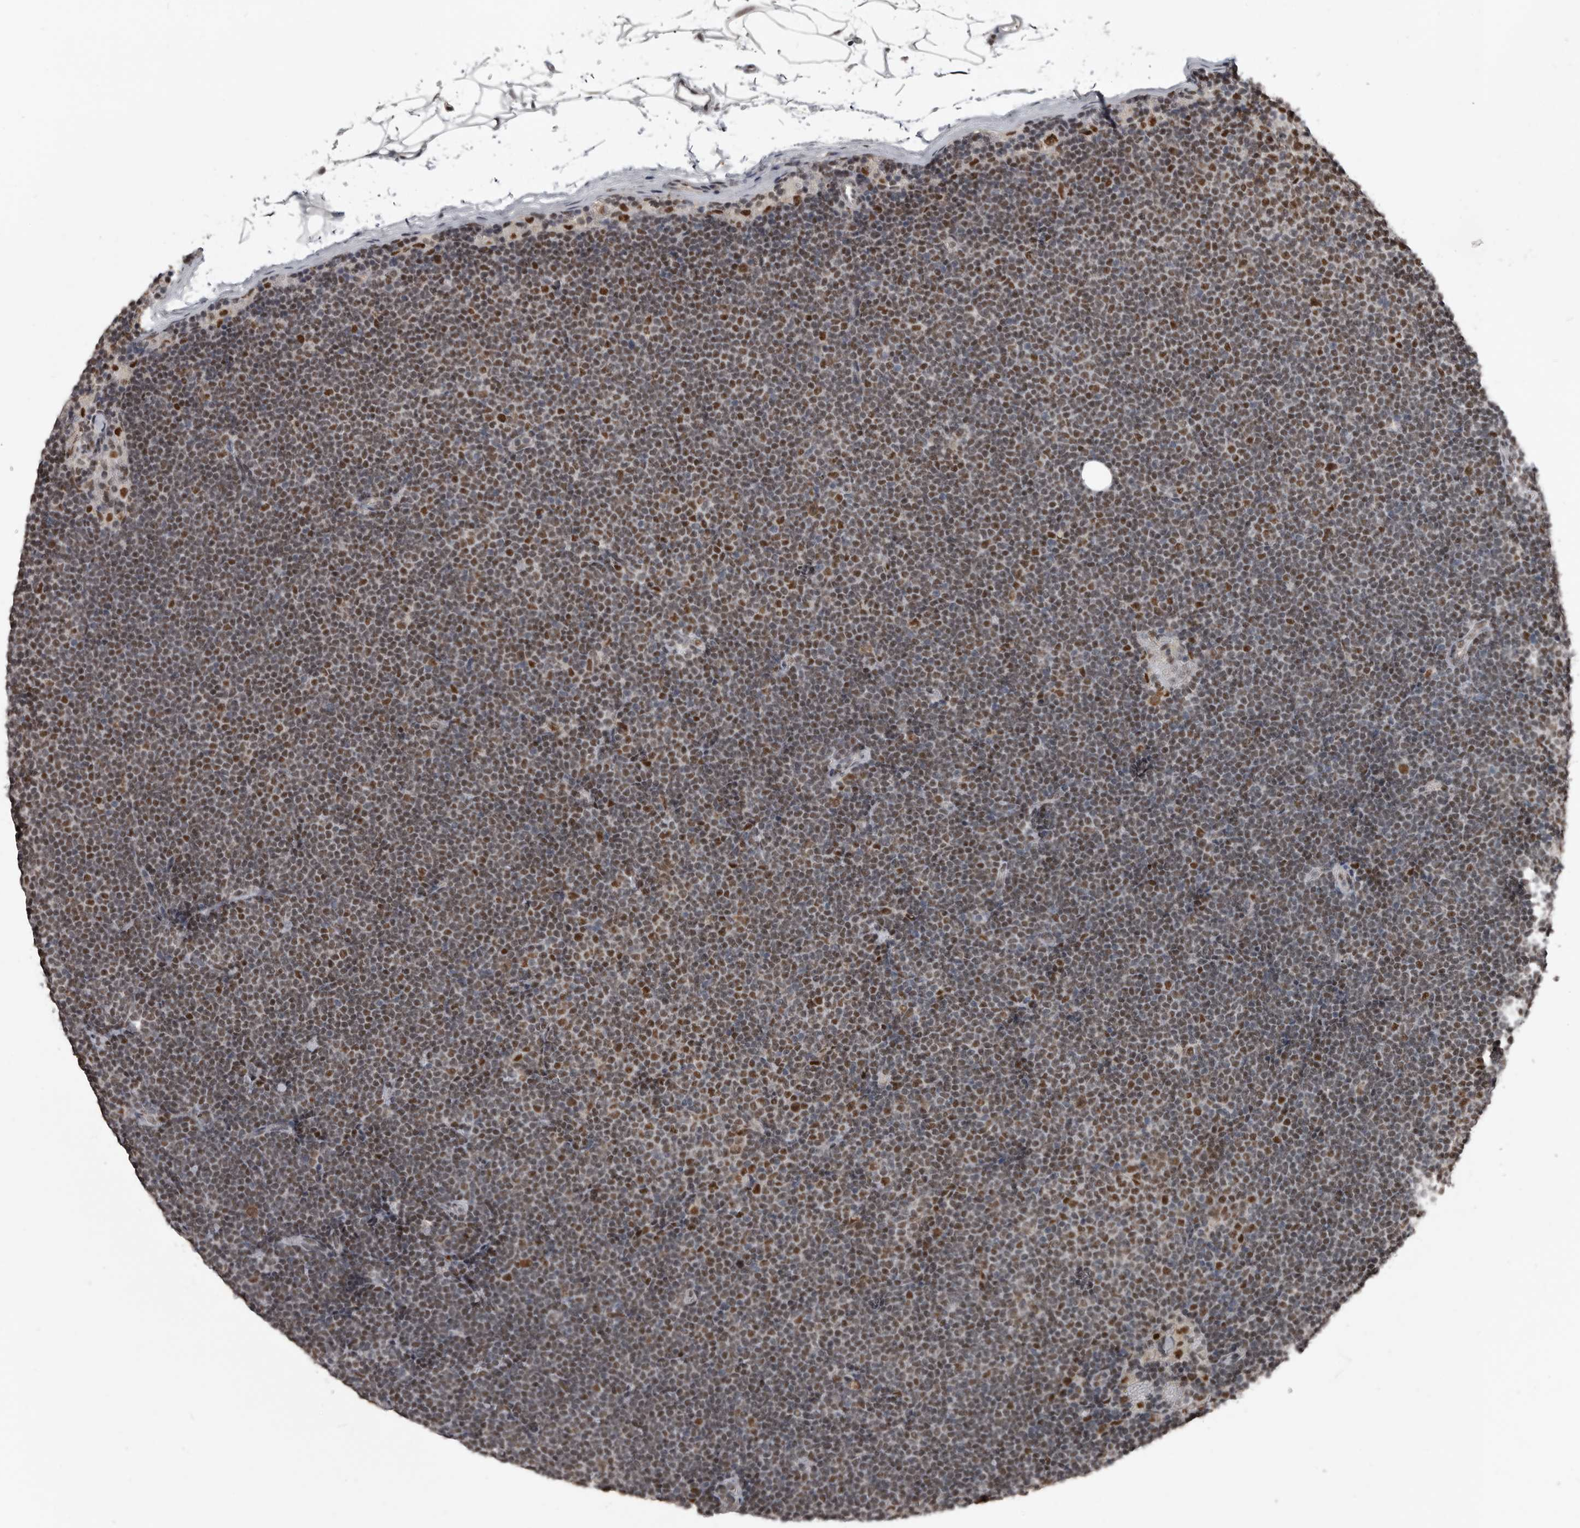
{"staining": {"intensity": "moderate", "quantity": "25%-75%", "location": "nuclear"}, "tissue": "lymphoma", "cell_type": "Tumor cells", "image_type": "cancer", "snomed": [{"axis": "morphology", "description": "Malignant lymphoma, non-Hodgkin's type, Low grade"}, {"axis": "topography", "description": "Lymph node"}], "caption": "Protein staining by IHC displays moderate nuclear expression in about 25%-75% of tumor cells in lymphoma.", "gene": "CHD1L", "patient": {"sex": "female", "age": 53}}